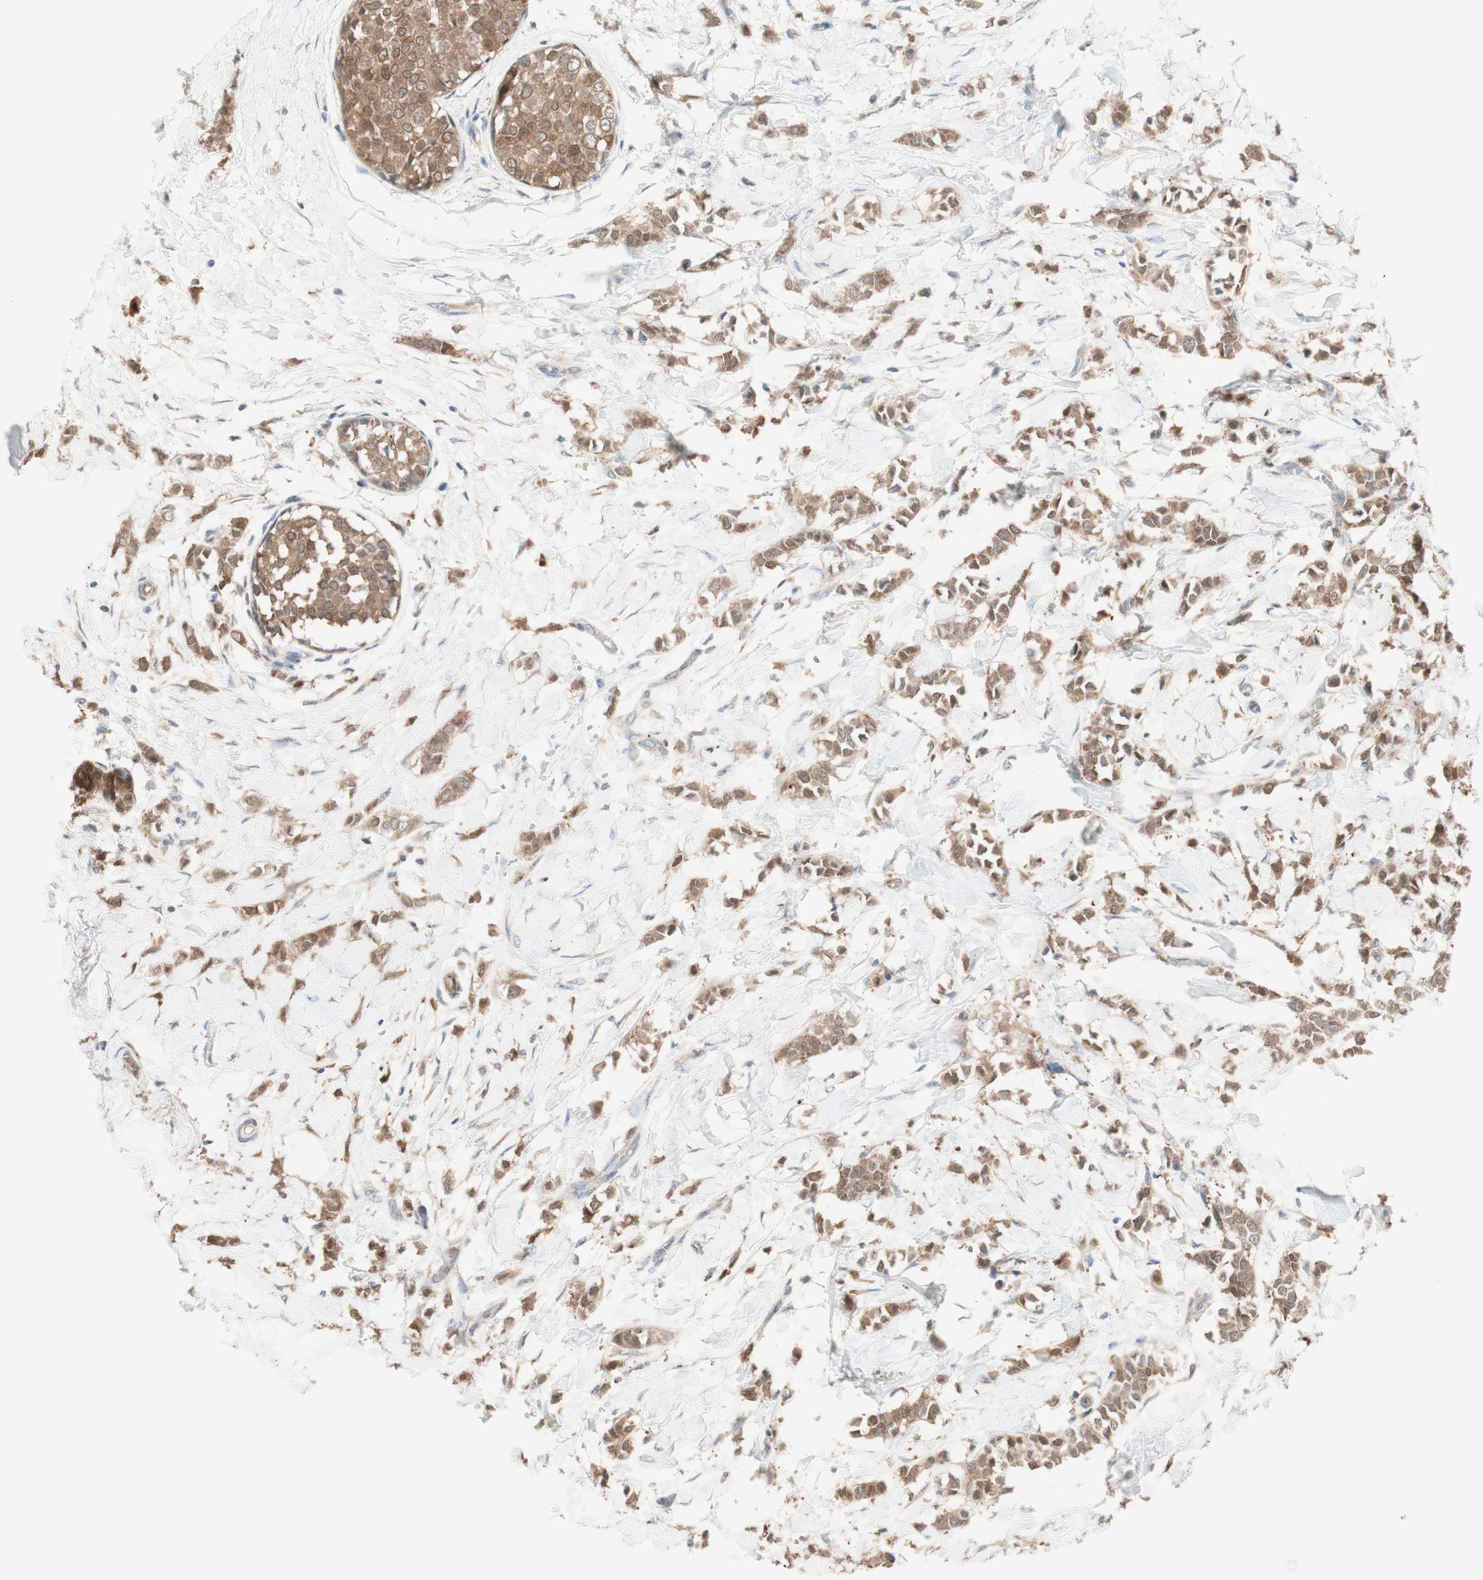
{"staining": {"intensity": "moderate", "quantity": ">75%", "location": "cytoplasmic/membranous"}, "tissue": "breast cancer", "cell_type": "Tumor cells", "image_type": "cancer", "snomed": [{"axis": "morphology", "description": "Lobular carcinoma, in situ"}, {"axis": "morphology", "description": "Lobular carcinoma"}, {"axis": "topography", "description": "Breast"}], "caption": "A high-resolution photomicrograph shows immunohistochemistry (IHC) staining of breast cancer (lobular carcinoma in situ), which exhibits moderate cytoplasmic/membranous positivity in about >75% of tumor cells.", "gene": "COMT", "patient": {"sex": "female", "age": 41}}